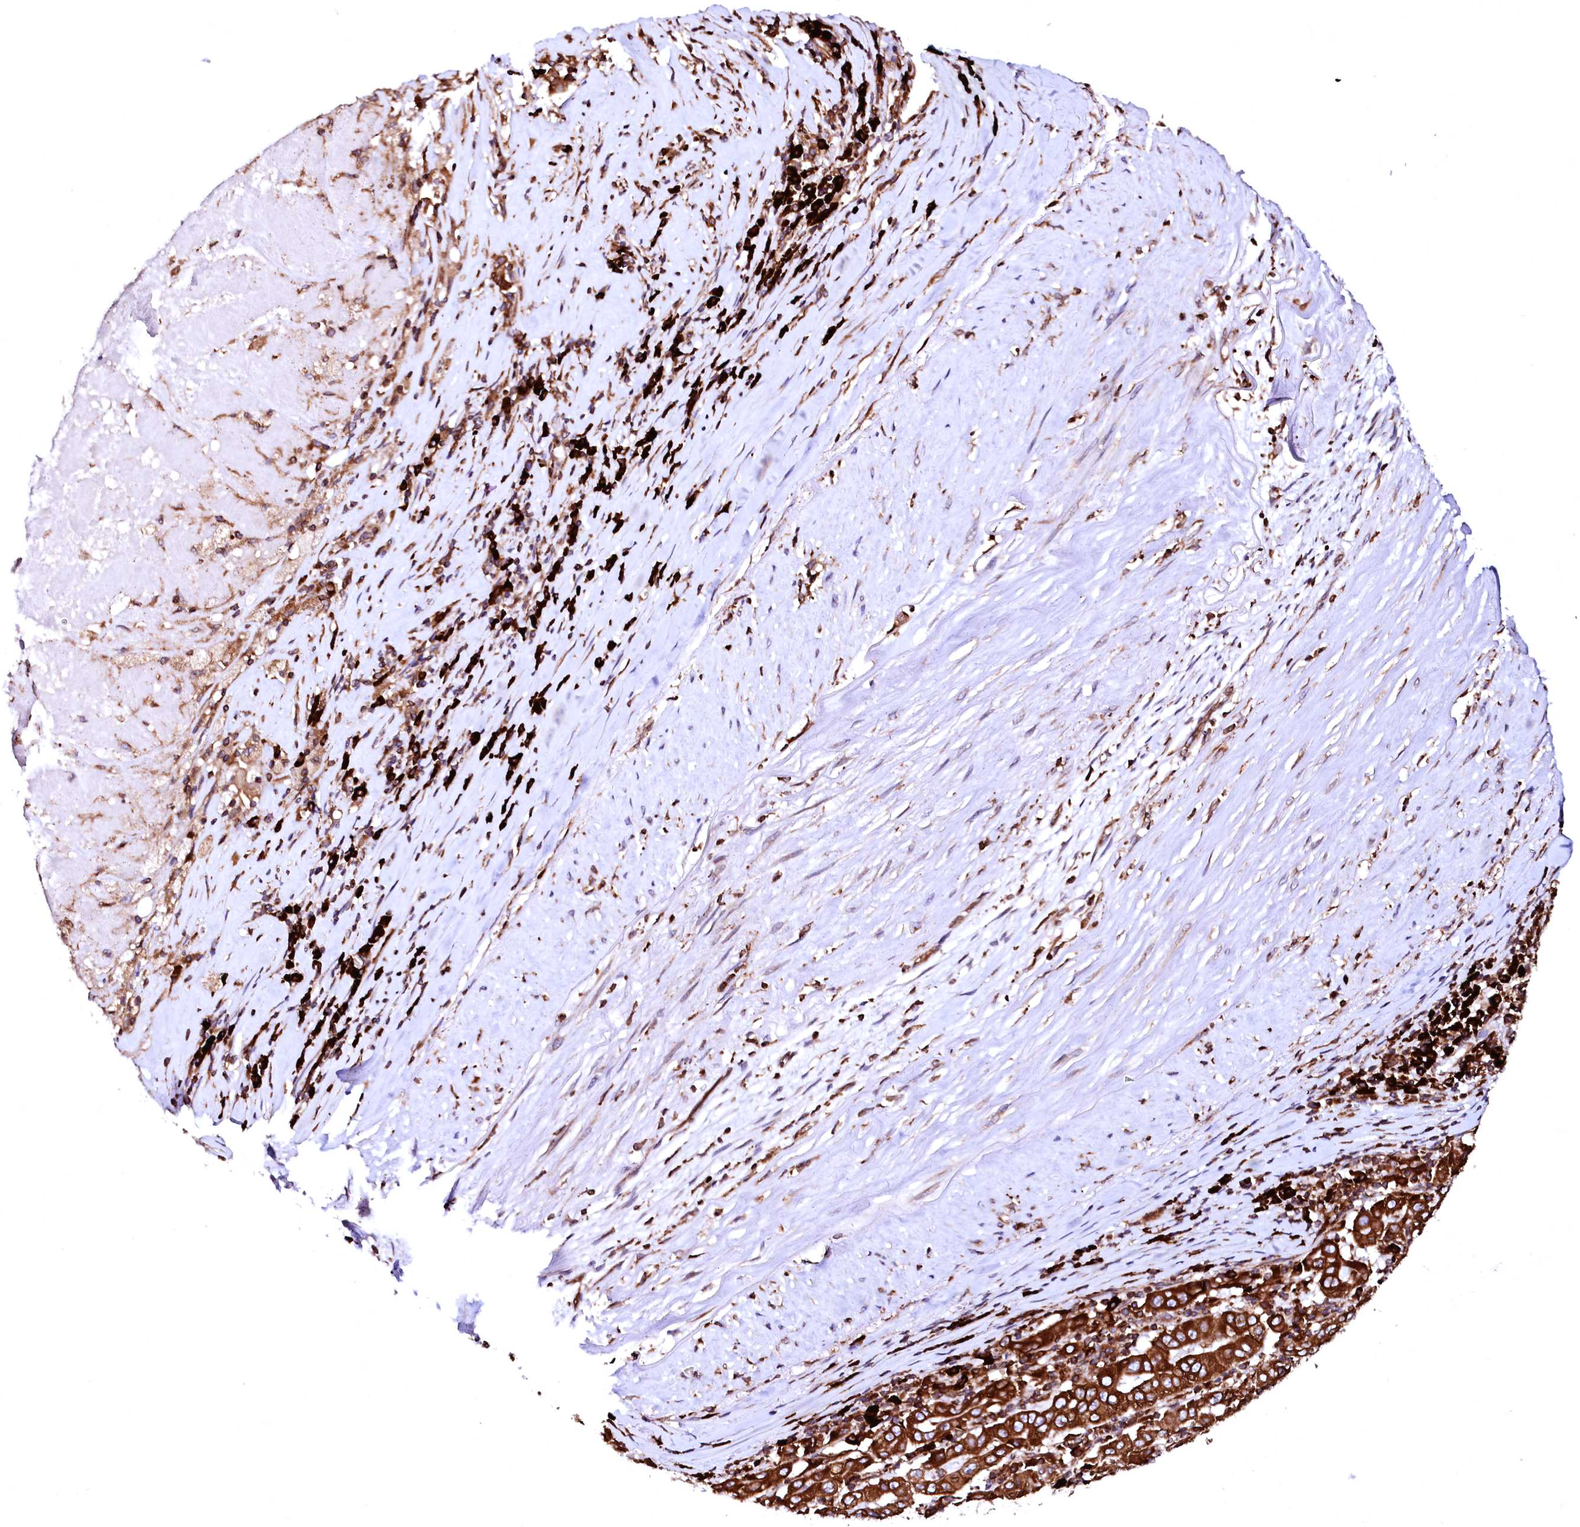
{"staining": {"intensity": "strong", "quantity": ">75%", "location": "cytoplasmic/membranous"}, "tissue": "pancreatic cancer", "cell_type": "Tumor cells", "image_type": "cancer", "snomed": [{"axis": "morphology", "description": "Adenocarcinoma, NOS"}, {"axis": "topography", "description": "Pancreas"}], "caption": "Immunohistochemistry (IHC) of human pancreatic cancer demonstrates high levels of strong cytoplasmic/membranous expression in about >75% of tumor cells.", "gene": "DERL1", "patient": {"sex": "male", "age": 63}}